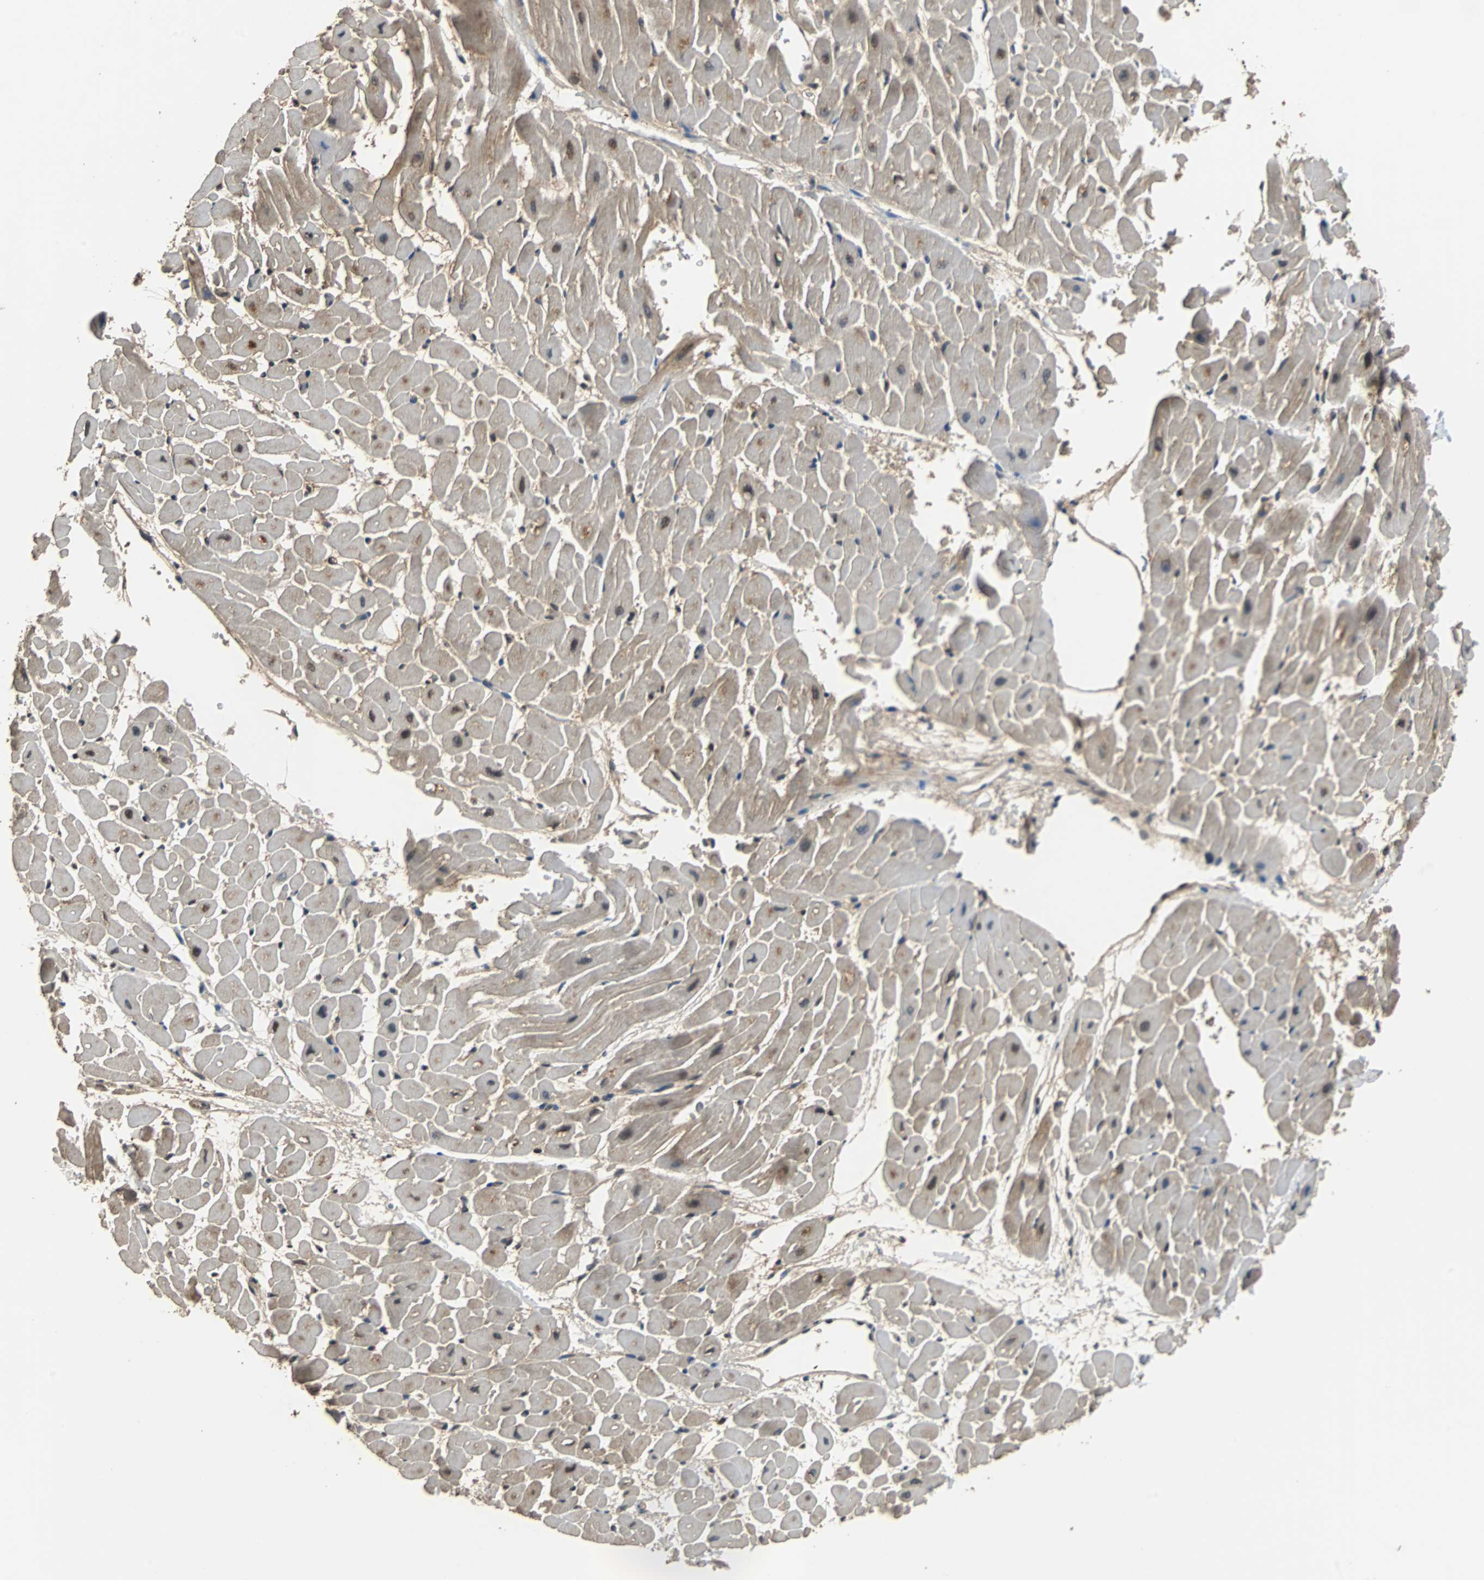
{"staining": {"intensity": "moderate", "quantity": ">75%", "location": "cytoplasmic/membranous,nuclear"}, "tissue": "heart muscle", "cell_type": "Cardiomyocytes", "image_type": "normal", "snomed": [{"axis": "morphology", "description": "Normal tissue, NOS"}, {"axis": "topography", "description": "Heart"}], "caption": "High-magnification brightfield microscopy of benign heart muscle stained with DAB (3,3'-diaminobenzidine) (brown) and counterstained with hematoxylin (blue). cardiomyocytes exhibit moderate cytoplasmic/membranous,nuclear expression is identified in approximately>75% of cells. (Stains: DAB in brown, nuclei in blue, Microscopy: brightfield microscopy at high magnification).", "gene": "PRDX6", "patient": {"sex": "male", "age": 45}}